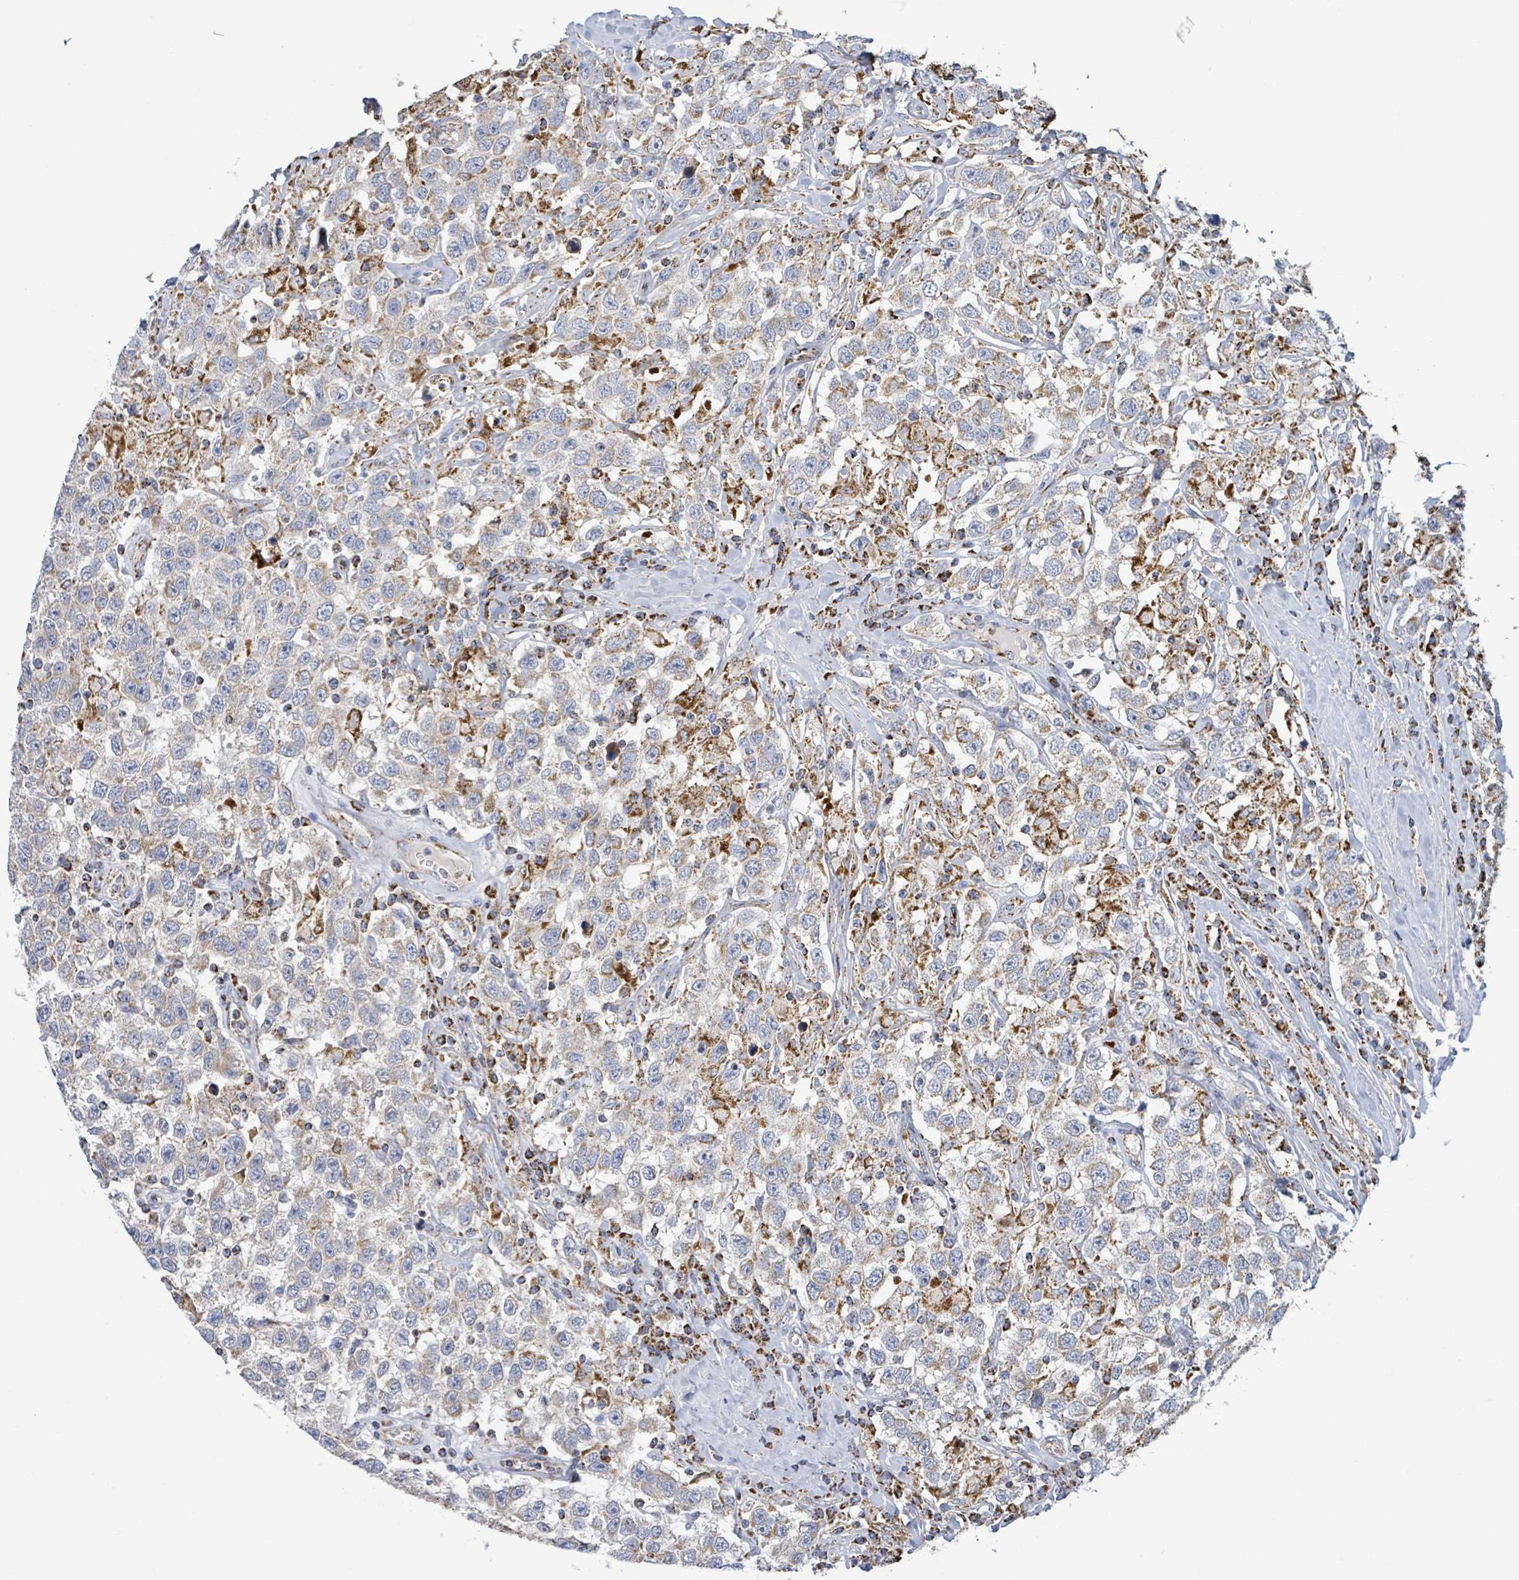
{"staining": {"intensity": "moderate", "quantity": "<25%", "location": "cytoplasmic/membranous"}, "tissue": "testis cancer", "cell_type": "Tumor cells", "image_type": "cancer", "snomed": [{"axis": "morphology", "description": "Seminoma, NOS"}, {"axis": "topography", "description": "Testis"}], "caption": "Testis seminoma stained with a protein marker shows moderate staining in tumor cells.", "gene": "SUCLG2", "patient": {"sex": "male", "age": 41}}